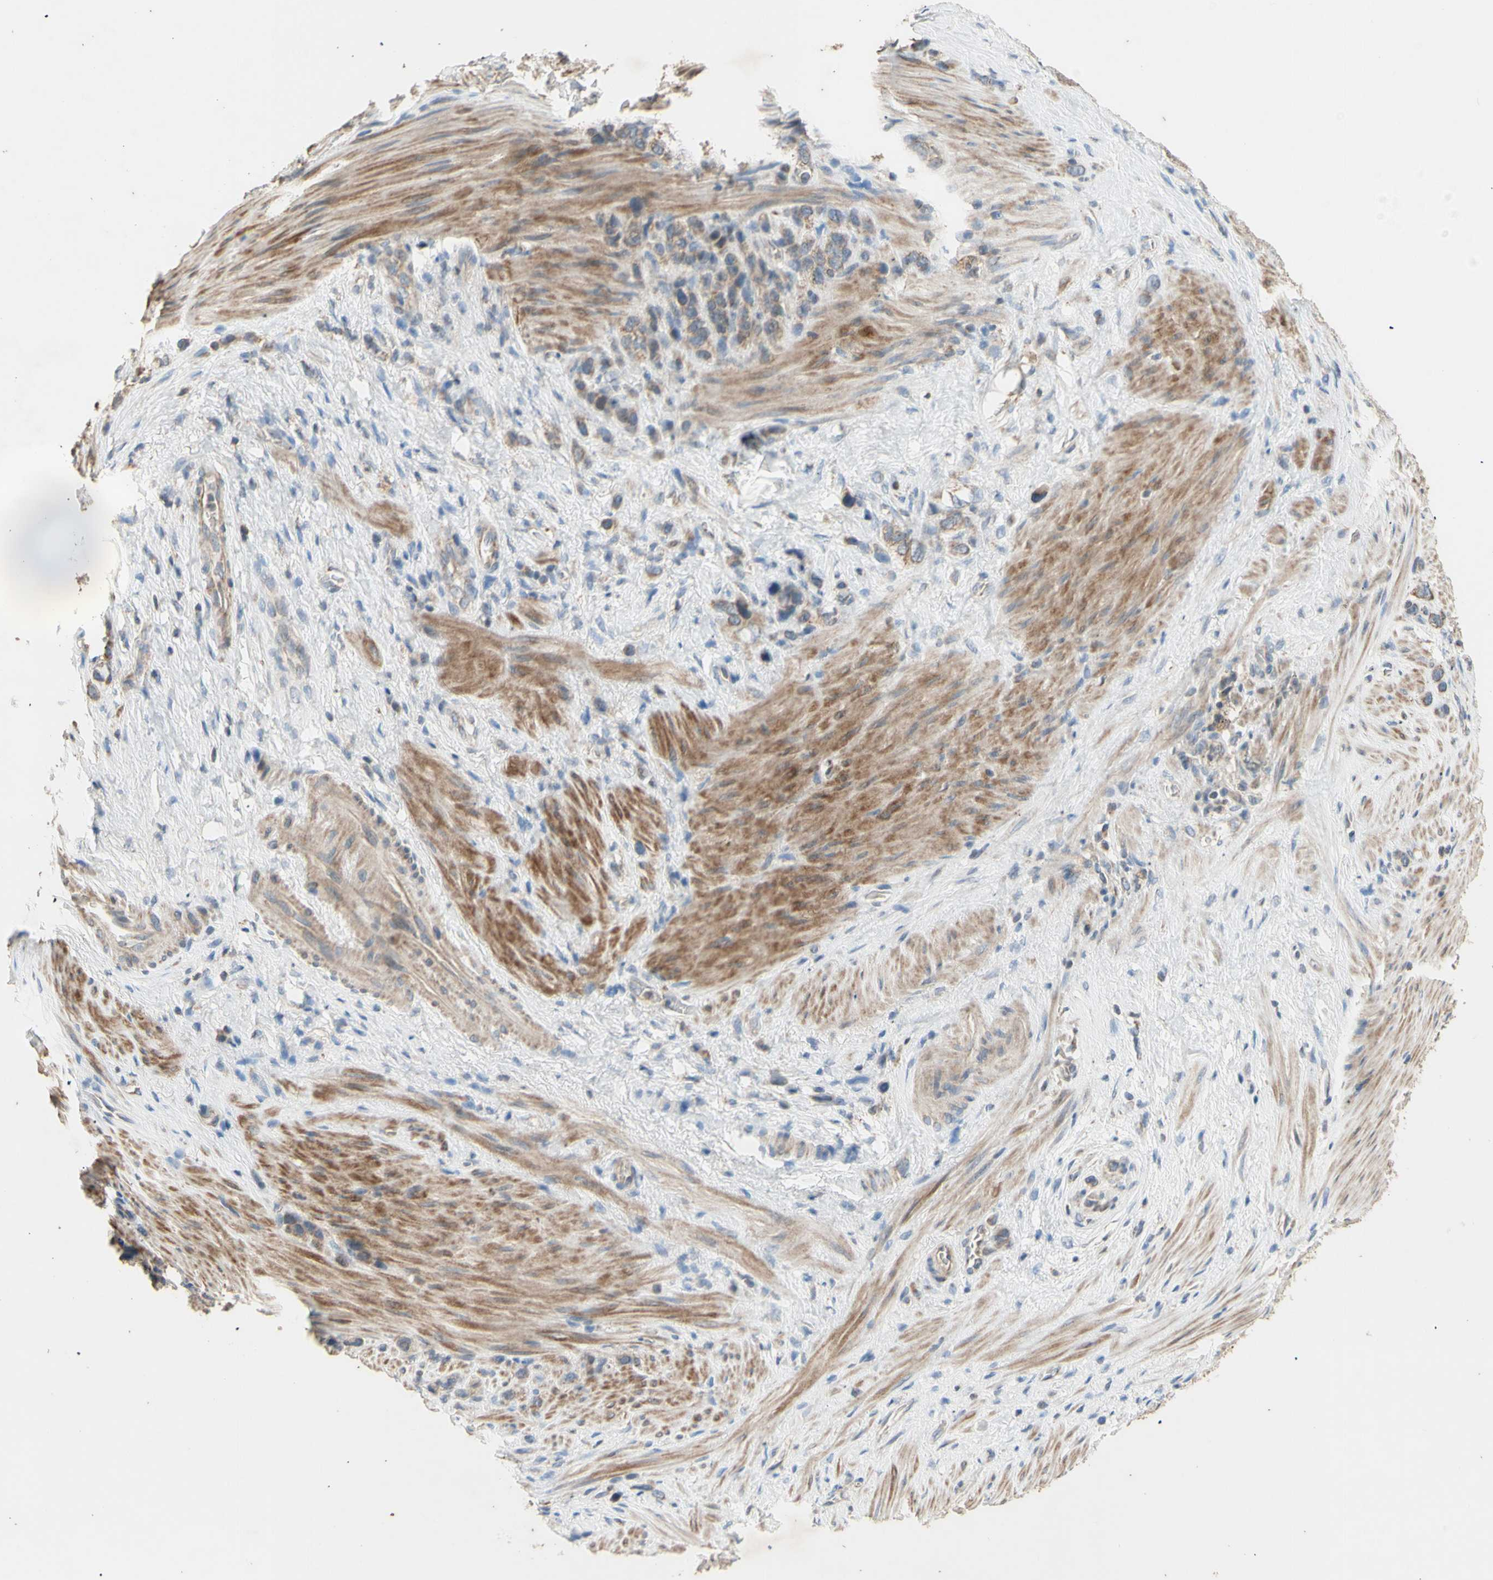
{"staining": {"intensity": "weak", "quantity": ">75%", "location": "cytoplasmic/membranous"}, "tissue": "stomach cancer", "cell_type": "Tumor cells", "image_type": "cancer", "snomed": [{"axis": "morphology", "description": "Adenocarcinoma, NOS"}, {"axis": "morphology", "description": "Adenocarcinoma, High grade"}, {"axis": "topography", "description": "Stomach, upper"}, {"axis": "topography", "description": "Stomach, lower"}], "caption": "High-power microscopy captured an IHC micrograph of stomach cancer (adenocarcinoma (high-grade)), revealing weak cytoplasmic/membranous expression in approximately >75% of tumor cells.", "gene": "PTGIS", "patient": {"sex": "female", "age": 65}}